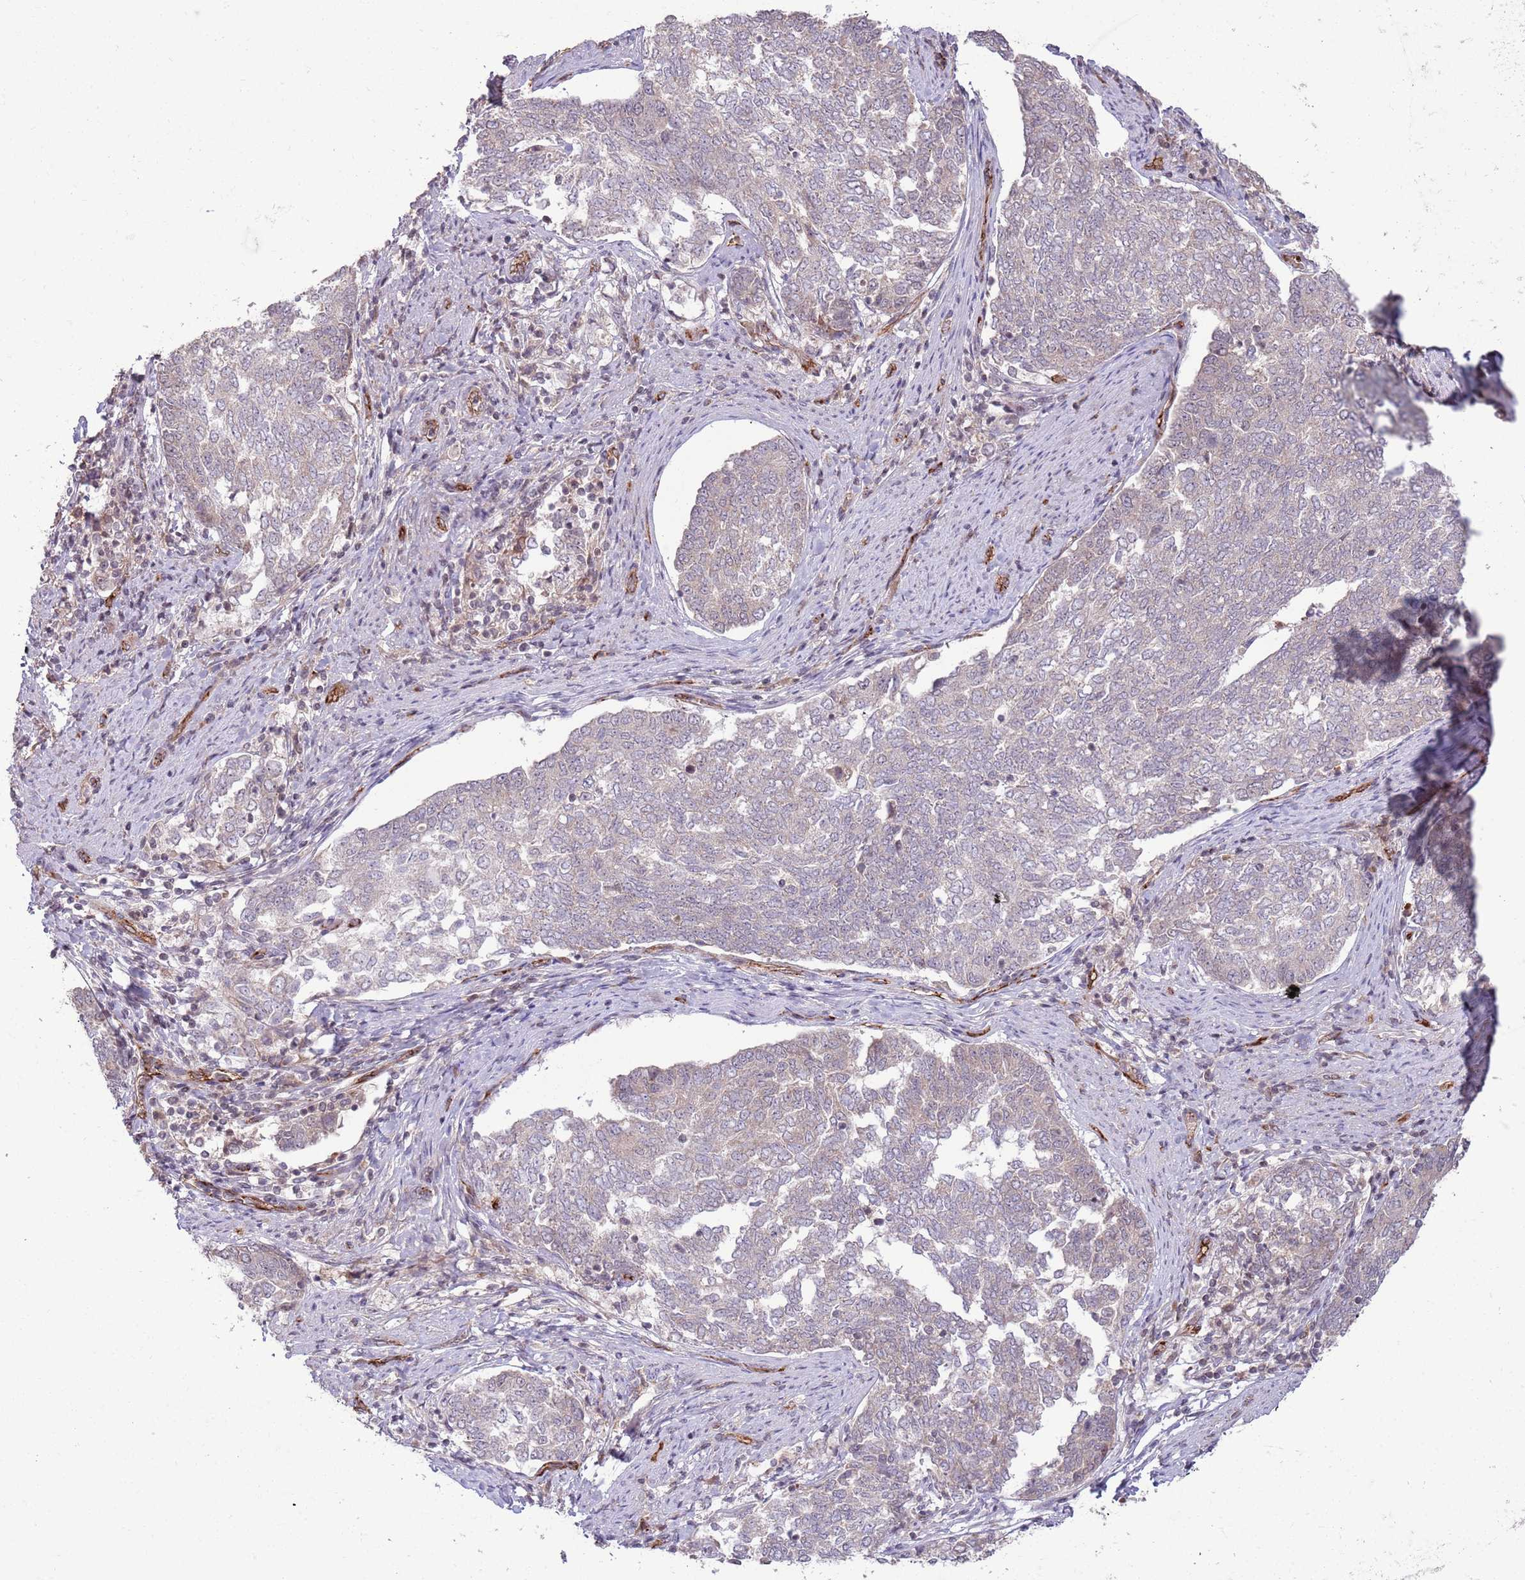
{"staining": {"intensity": "negative", "quantity": "none", "location": "none"}, "tissue": "endometrial cancer", "cell_type": "Tumor cells", "image_type": "cancer", "snomed": [{"axis": "morphology", "description": "Adenocarcinoma, NOS"}, {"axis": "topography", "description": "Endometrium"}], "caption": "IHC image of neoplastic tissue: human endometrial cancer (adenocarcinoma) stained with DAB displays no significant protein positivity in tumor cells.", "gene": "DPP10", "patient": {"sex": "female", "age": 80}}